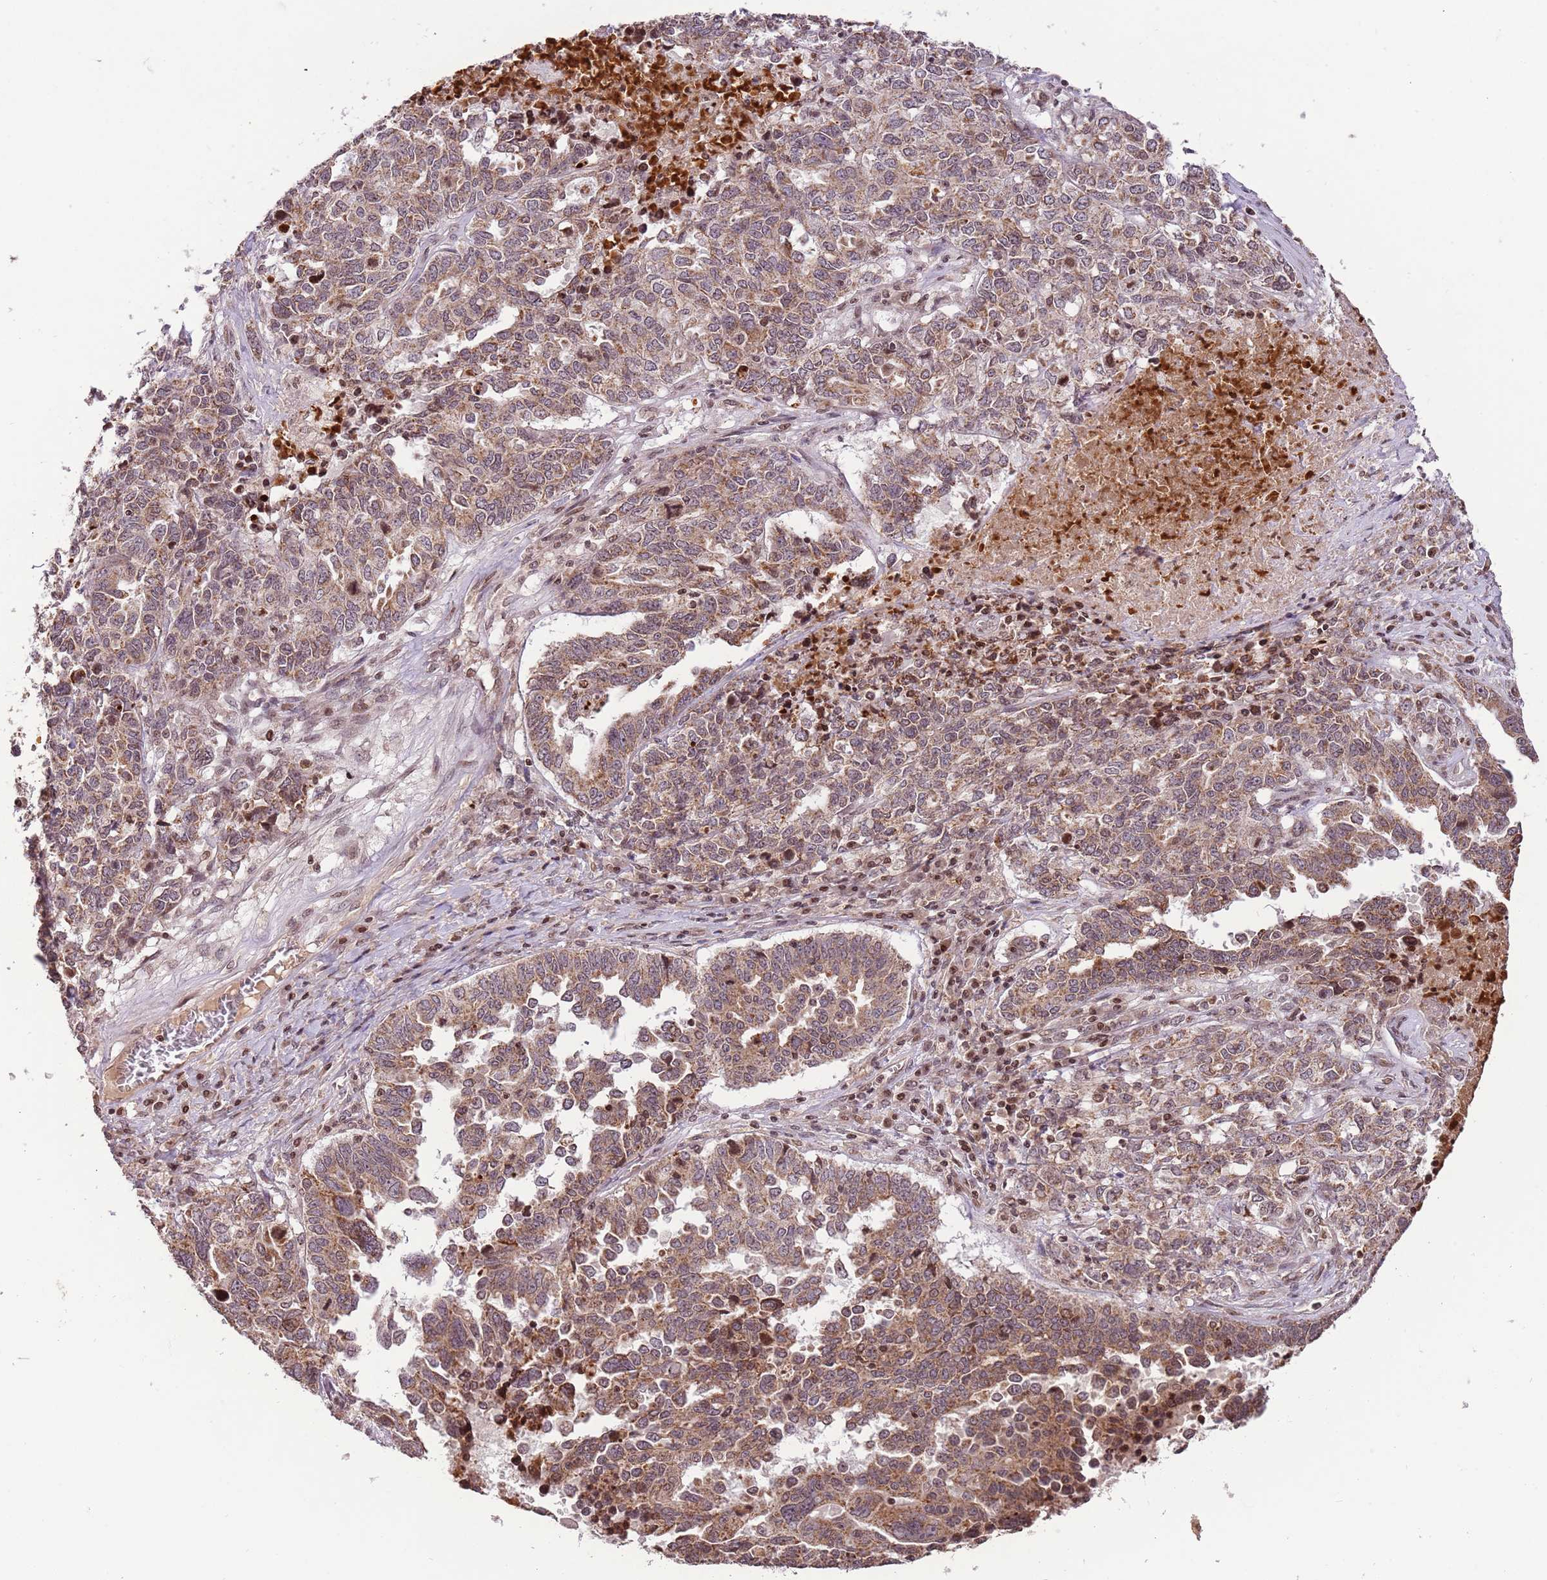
{"staining": {"intensity": "moderate", "quantity": ">75%", "location": "cytoplasmic/membranous"}, "tissue": "ovarian cancer", "cell_type": "Tumor cells", "image_type": "cancer", "snomed": [{"axis": "morphology", "description": "Carcinoma, endometroid"}, {"axis": "topography", "description": "Ovary"}], "caption": "Immunohistochemistry of endometroid carcinoma (ovarian) exhibits medium levels of moderate cytoplasmic/membranous staining in approximately >75% of tumor cells. (brown staining indicates protein expression, while blue staining denotes nuclei).", "gene": "SAMSN1", "patient": {"sex": "female", "age": 62}}